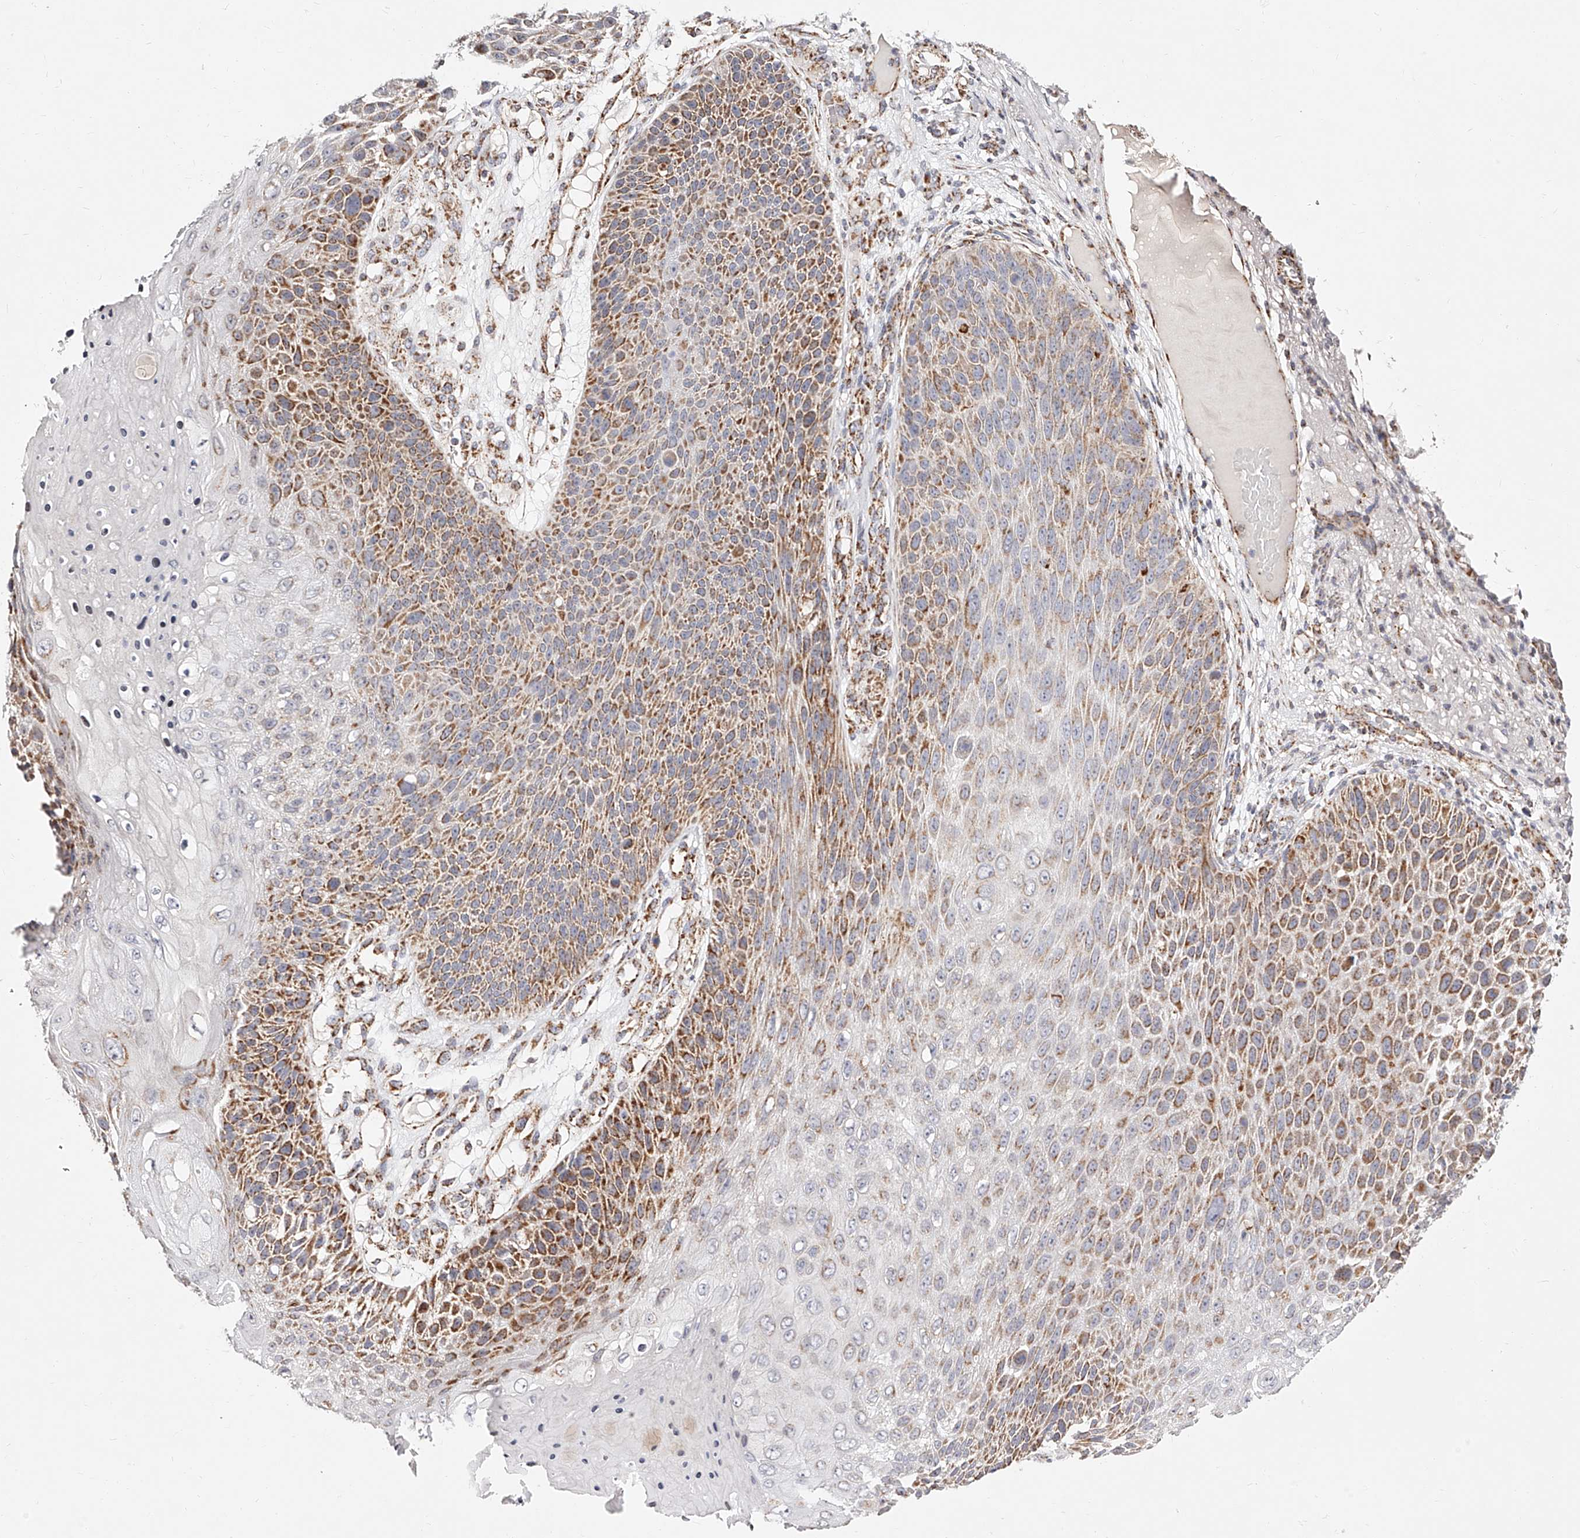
{"staining": {"intensity": "moderate", "quantity": "25%-75%", "location": "cytoplasmic/membranous"}, "tissue": "skin cancer", "cell_type": "Tumor cells", "image_type": "cancer", "snomed": [{"axis": "morphology", "description": "Squamous cell carcinoma, NOS"}, {"axis": "topography", "description": "Skin"}], "caption": "This histopathology image displays immunohistochemistry staining of skin squamous cell carcinoma, with medium moderate cytoplasmic/membranous staining in about 25%-75% of tumor cells.", "gene": "NDUFV3", "patient": {"sex": "female", "age": 88}}